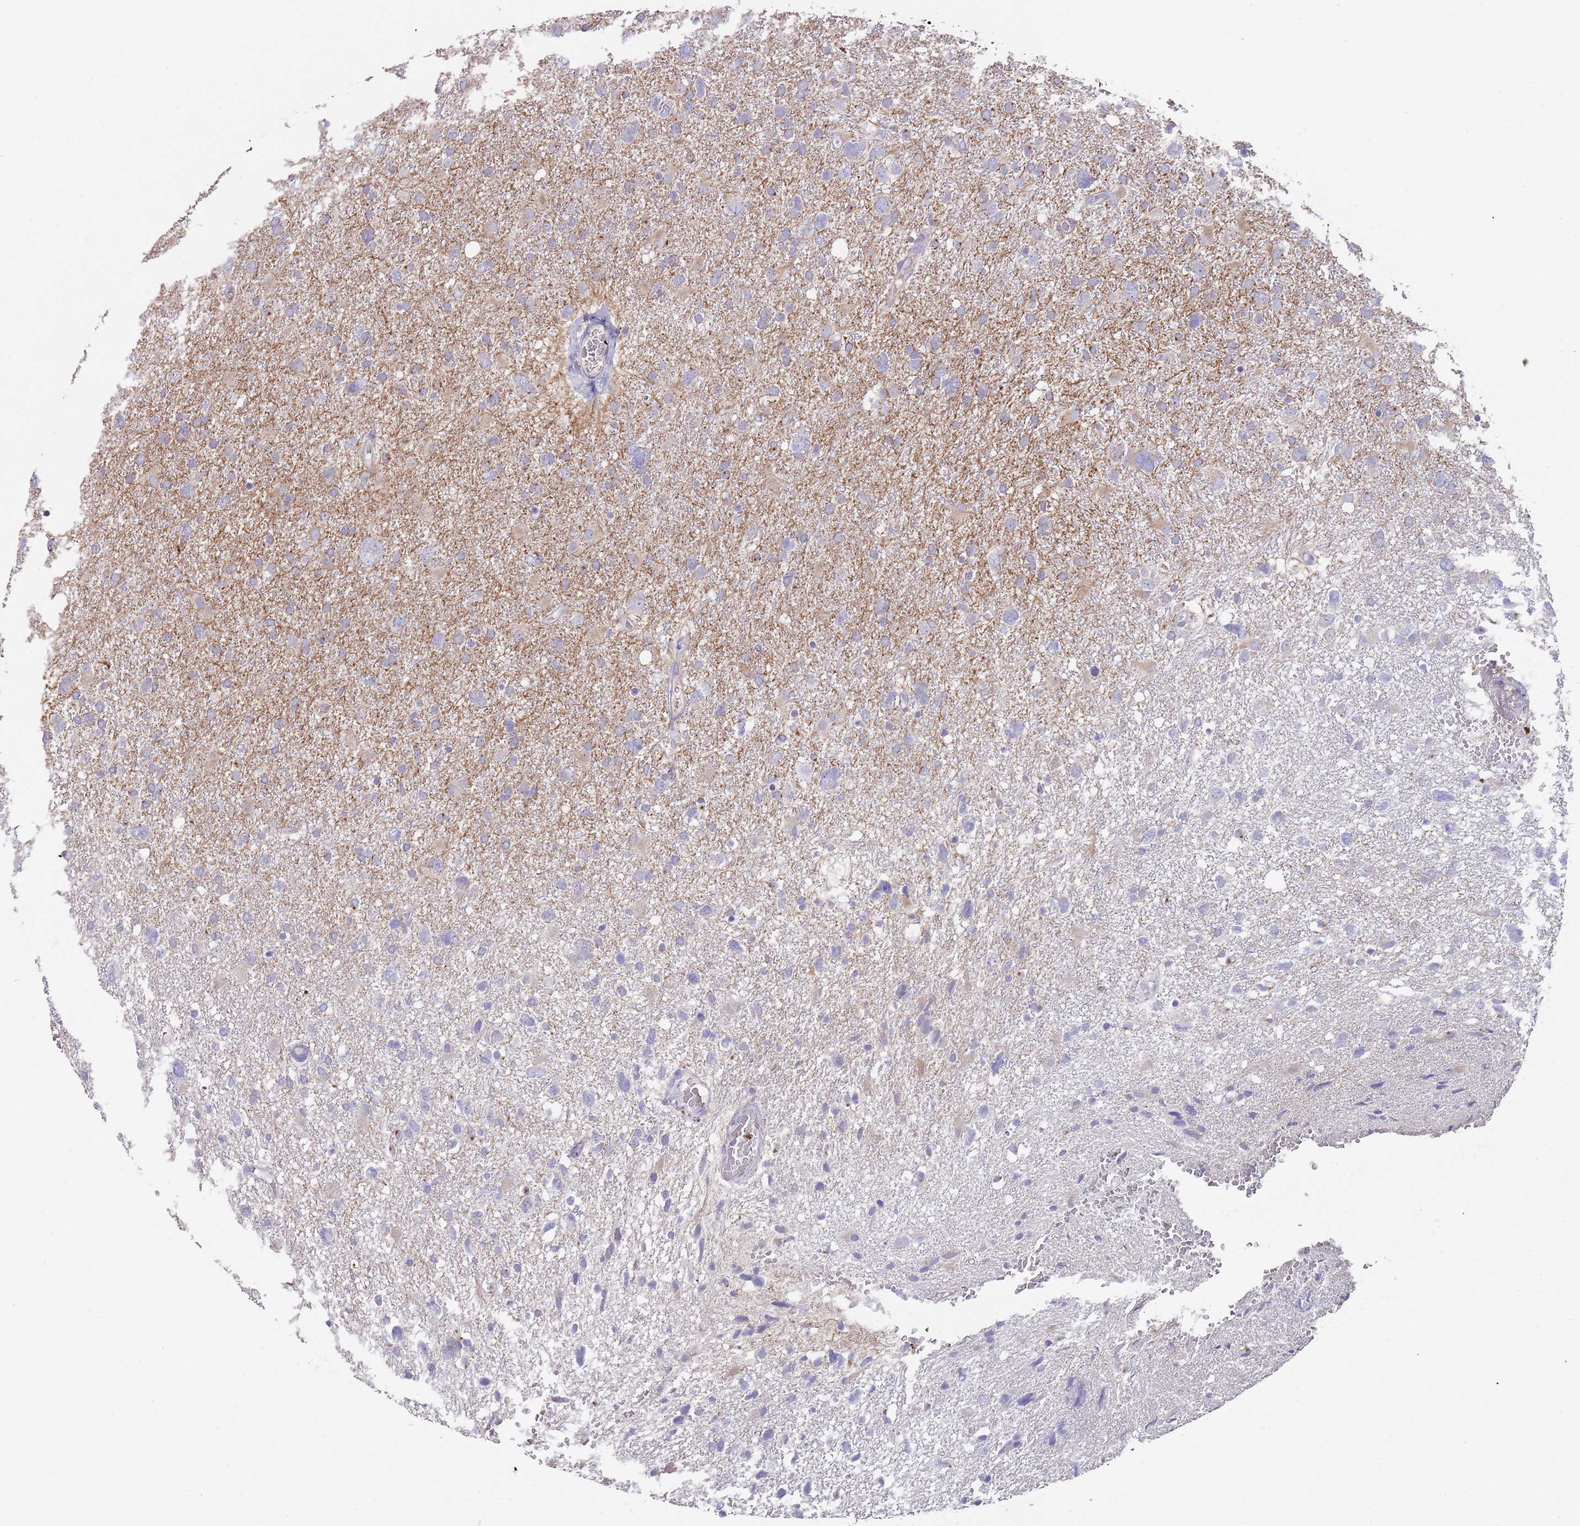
{"staining": {"intensity": "weak", "quantity": "<25%", "location": "cytoplasmic/membranous"}, "tissue": "glioma", "cell_type": "Tumor cells", "image_type": "cancer", "snomed": [{"axis": "morphology", "description": "Glioma, malignant, High grade"}, {"axis": "topography", "description": "Brain"}], "caption": "Immunohistochemistry (IHC) of malignant high-grade glioma demonstrates no expression in tumor cells.", "gene": "TMEM251", "patient": {"sex": "male", "age": 61}}